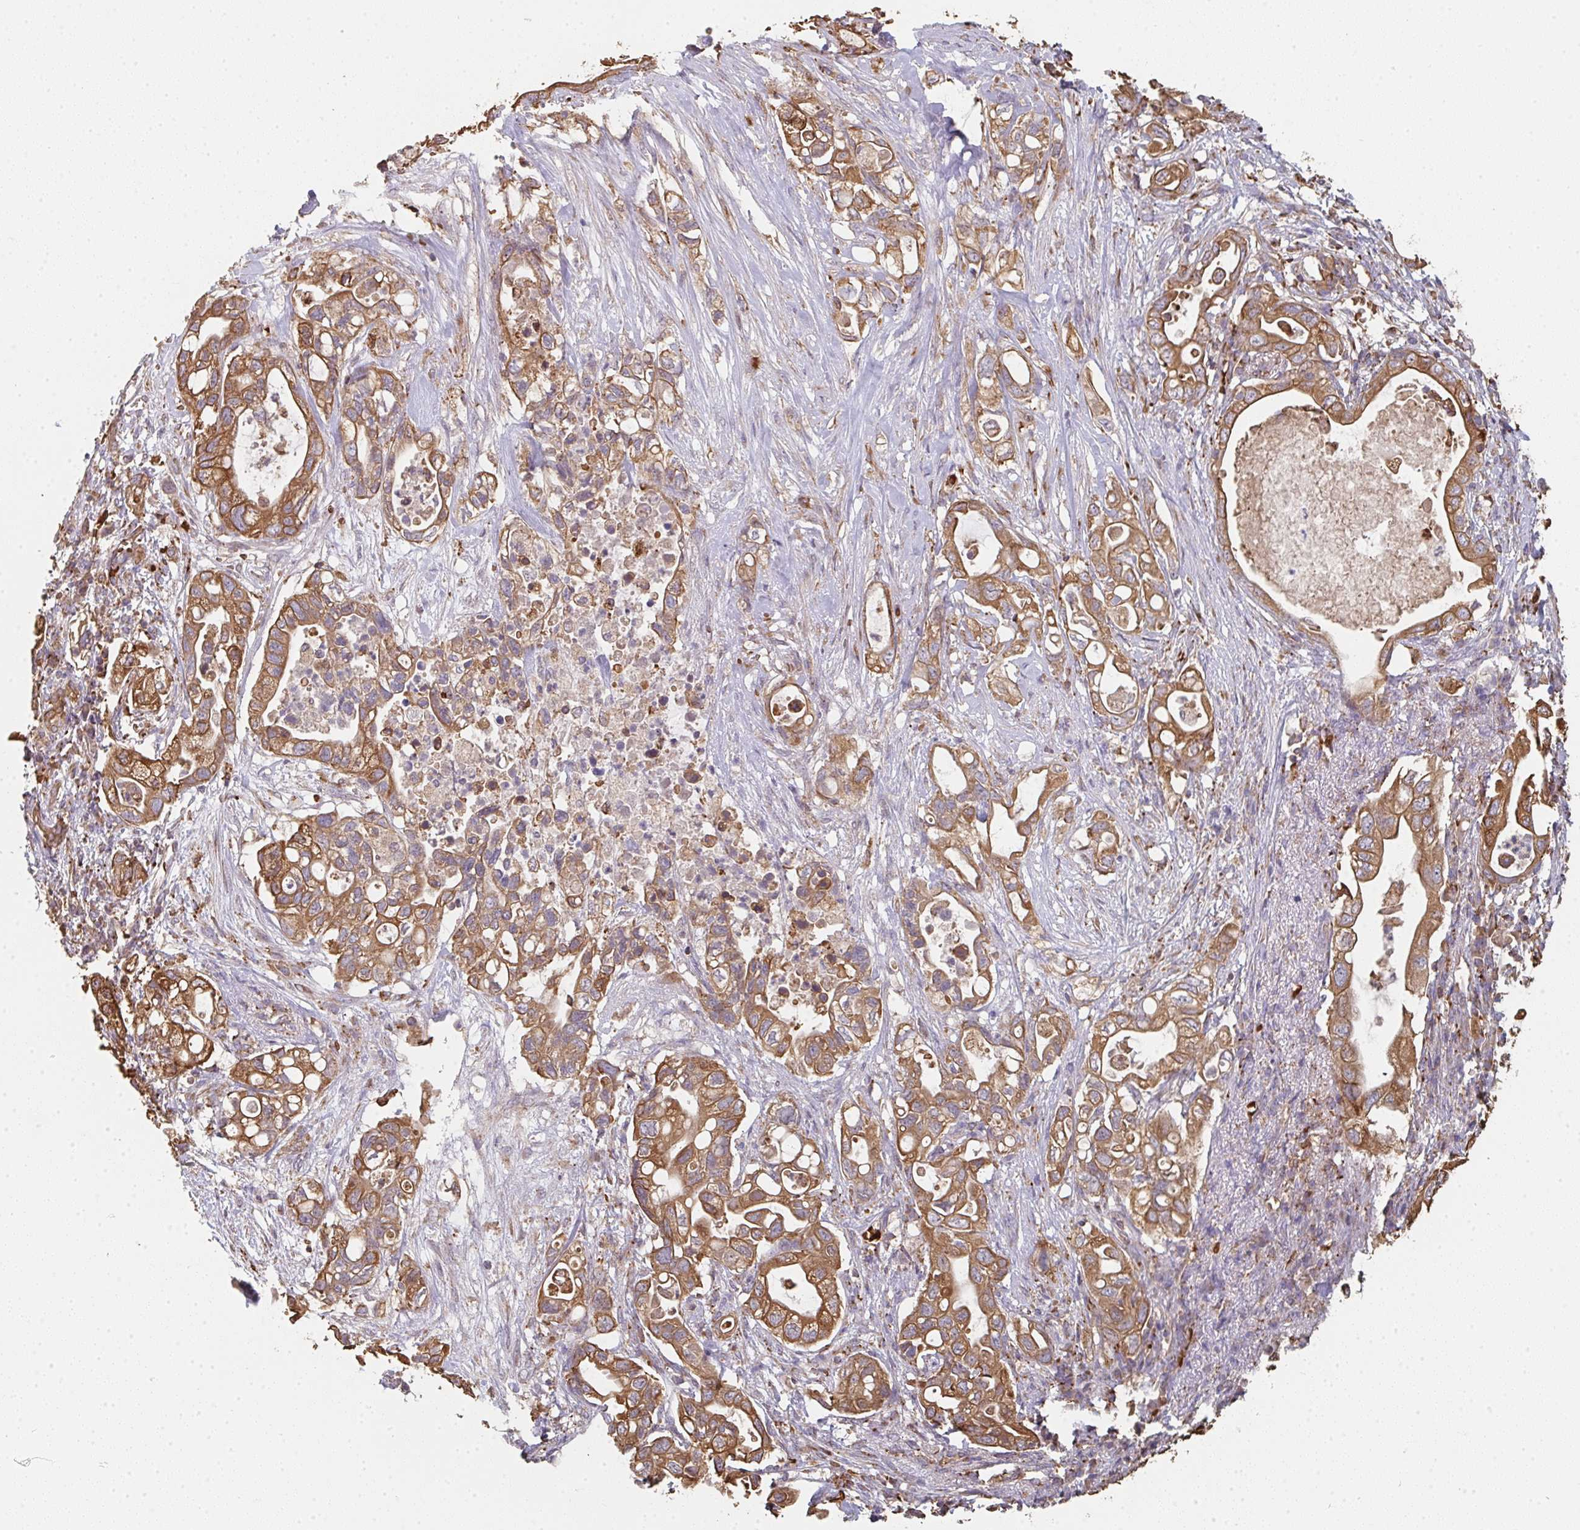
{"staining": {"intensity": "moderate", "quantity": ">75%", "location": "cytoplasmic/membranous"}, "tissue": "pancreatic cancer", "cell_type": "Tumor cells", "image_type": "cancer", "snomed": [{"axis": "morphology", "description": "Adenocarcinoma, NOS"}, {"axis": "topography", "description": "Pancreas"}], "caption": "Protein staining reveals moderate cytoplasmic/membranous positivity in approximately >75% of tumor cells in pancreatic cancer (adenocarcinoma).", "gene": "POLG", "patient": {"sex": "female", "age": 72}}